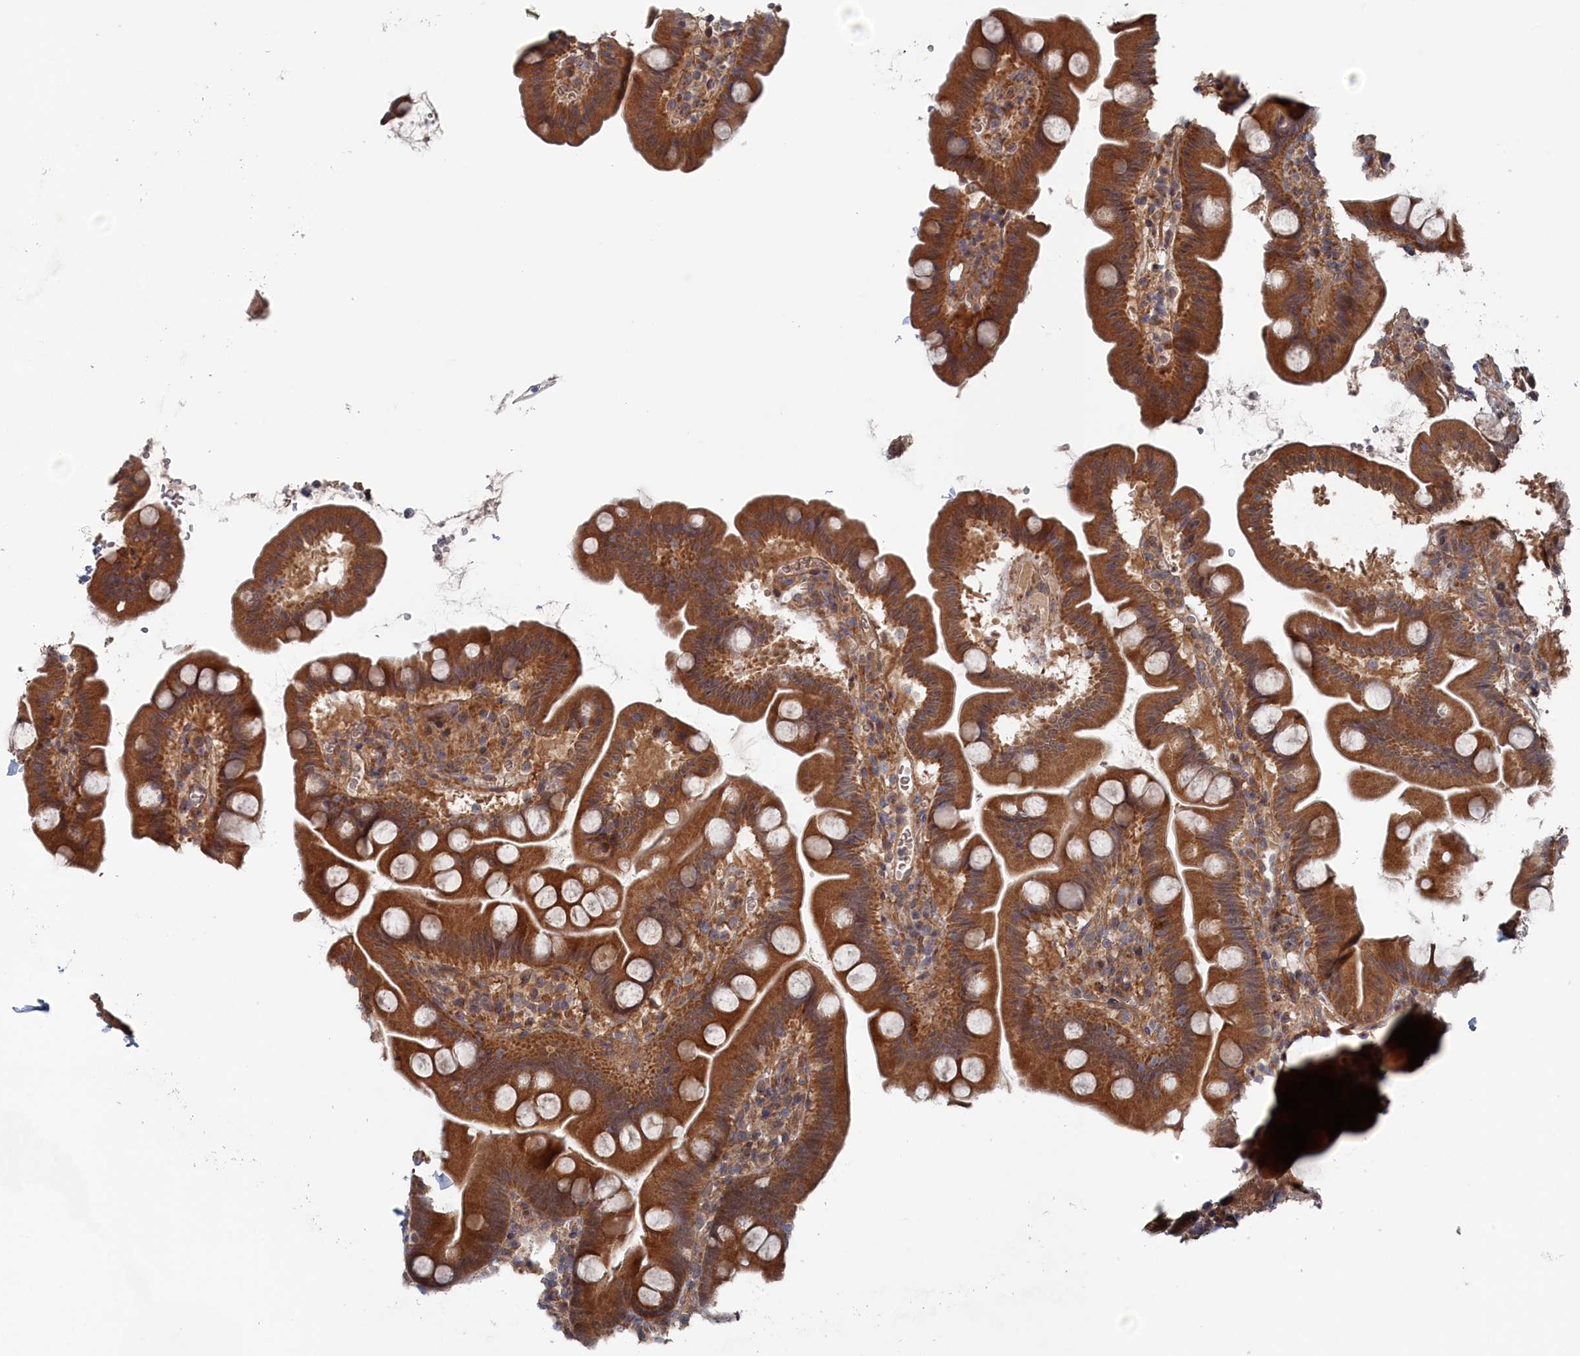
{"staining": {"intensity": "moderate", "quantity": ">75%", "location": "cytoplasmic/membranous"}, "tissue": "small intestine", "cell_type": "Glandular cells", "image_type": "normal", "snomed": [{"axis": "morphology", "description": "Normal tissue, NOS"}, {"axis": "topography", "description": "Small intestine"}], "caption": "Protein expression analysis of benign human small intestine reveals moderate cytoplasmic/membranous staining in approximately >75% of glandular cells. (DAB = brown stain, brightfield microscopy at high magnification).", "gene": "ELOVL6", "patient": {"sex": "female", "age": 68}}